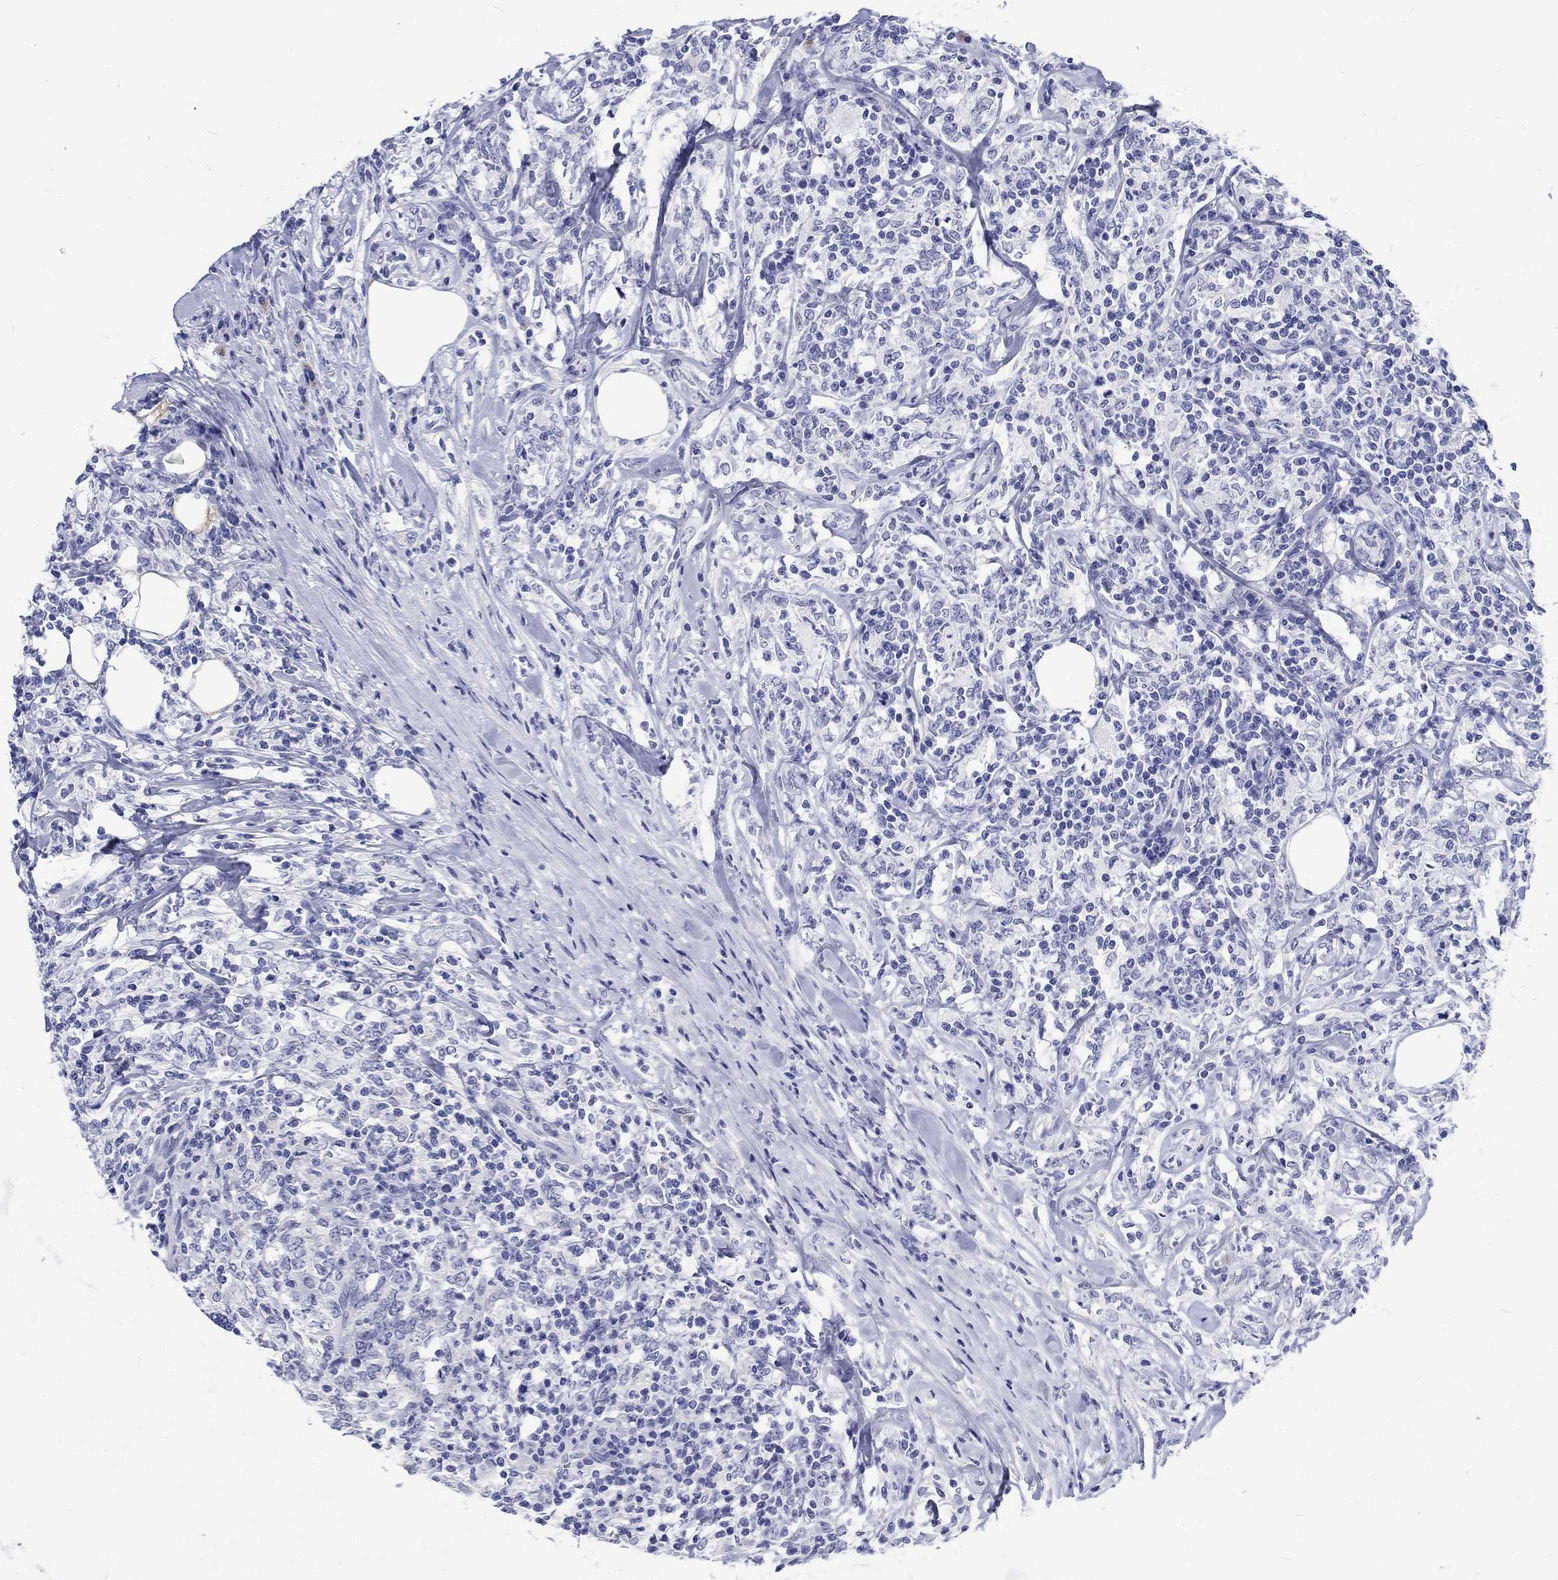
{"staining": {"intensity": "negative", "quantity": "none", "location": "none"}, "tissue": "lymphoma", "cell_type": "Tumor cells", "image_type": "cancer", "snomed": [{"axis": "morphology", "description": "Malignant lymphoma, non-Hodgkin's type, High grade"}, {"axis": "topography", "description": "Lymph node"}], "caption": "Micrograph shows no significant protein positivity in tumor cells of lymphoma.", "gene": "KRT76", "patient": {"sex": "female", "age": 84}}